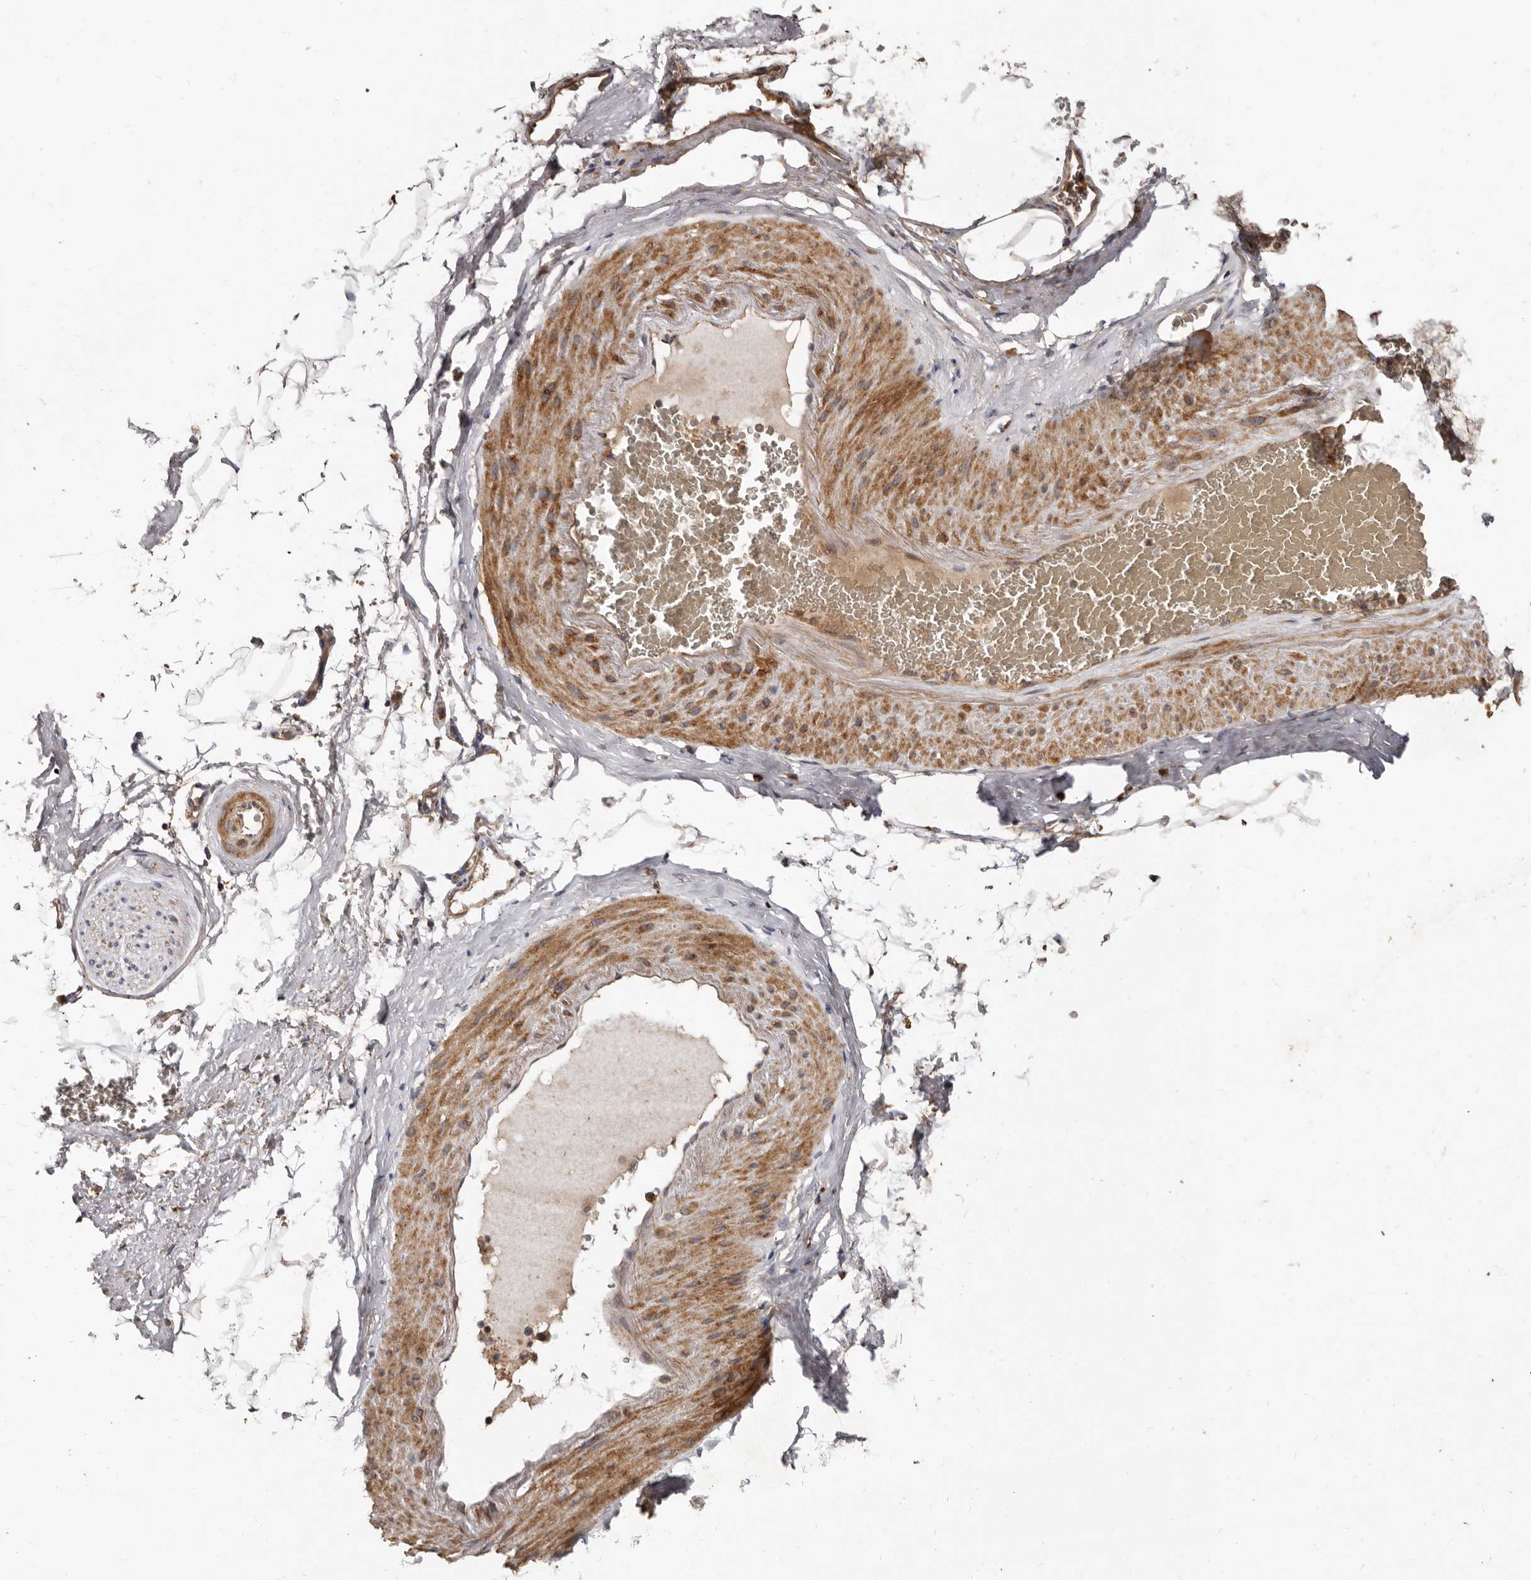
{"staining": {"intensity": "moderate", "quantity": "25%-75%", "location": "cytoplasmic/membranous"}, "tissue": "adipose tissue", "cell_type": "Adipocytes", "image_type": "normal", "snomed": [{"axis": "morphology", "description": "Normal tissue, NOS"}, {"axis": "morphology", "description": "Adenocarcinoma, Low grade"}, {"axis": "topography", "description": "Prostate"}, {"axis": "topography", "description": "Peripheral nerve tissue"}], "caption": "Immunohistochemistry (IHC) (DAB (3,3'-diaminobenzidine)) staining of benign adipose tissue displays moderate cytoplasmic/membranous protein positivity in approximately 25%-75% of adipocytes. (Brightfield microscopy of DAB IHC at high magnification).", "gene": "GOT1L1", "patient": {"sex": "male", "age": 63}}